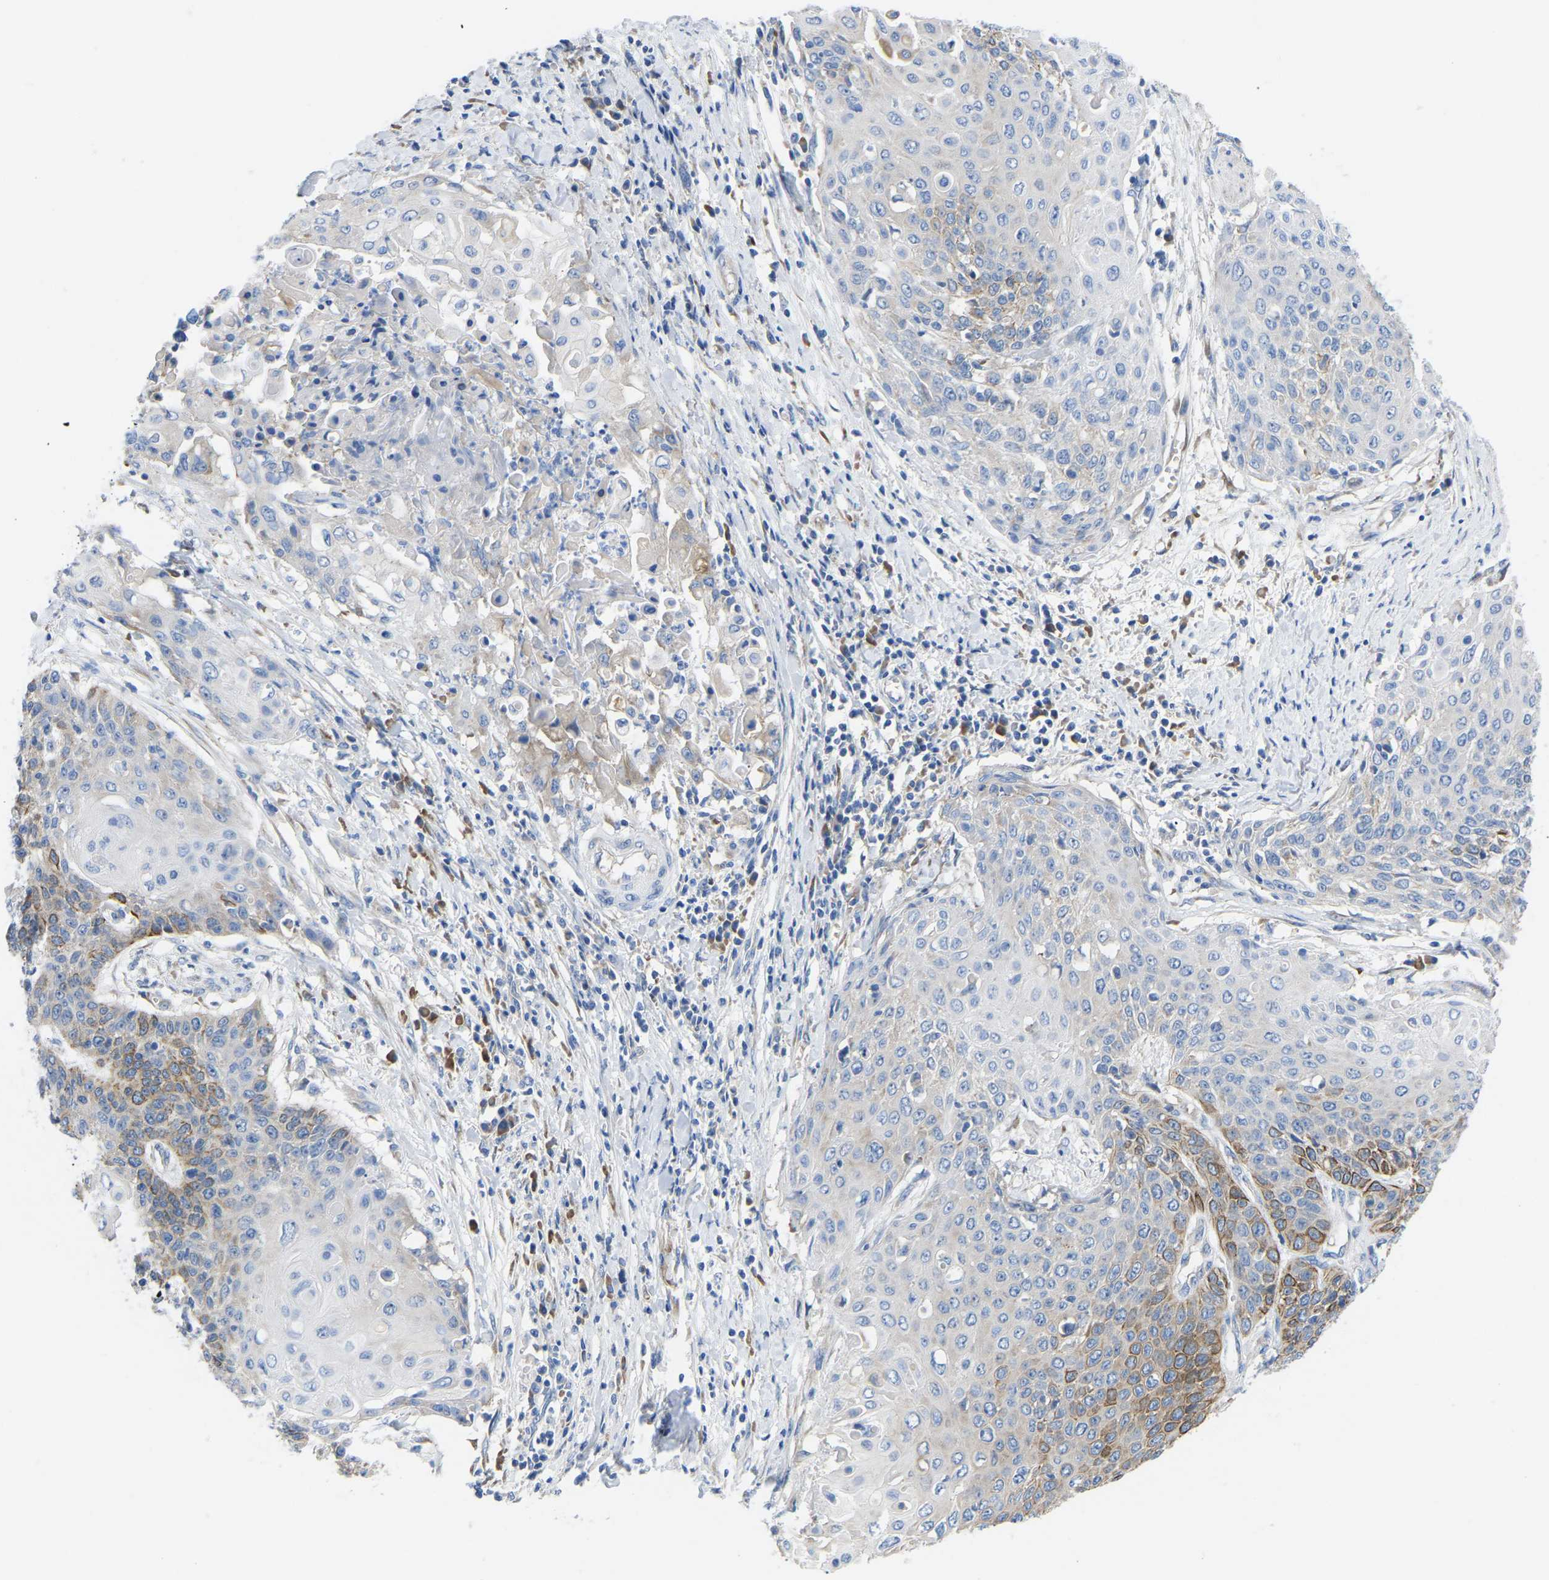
{"staining": {"intensity": "moderate", "quantity": "<25%", "location": "cytoplasmic/membranous"}, "tissue": "cervical cancer", "cell_type": "Tumor cells", "image_type": "cancer", "snomed": [{"axis": "morphology", "description": "Squamous cell carcinoma, NOS"}, {"axis": "topography", "description": "Cervix"}], "caption": "Protein staining of cervical cancer tissue exhibits moderate cytoplasmic/membranous positivity in approximately <25% of tumor cells.", "gene": "ABCA10", "patient": {"sex": "female", "age": 39}}